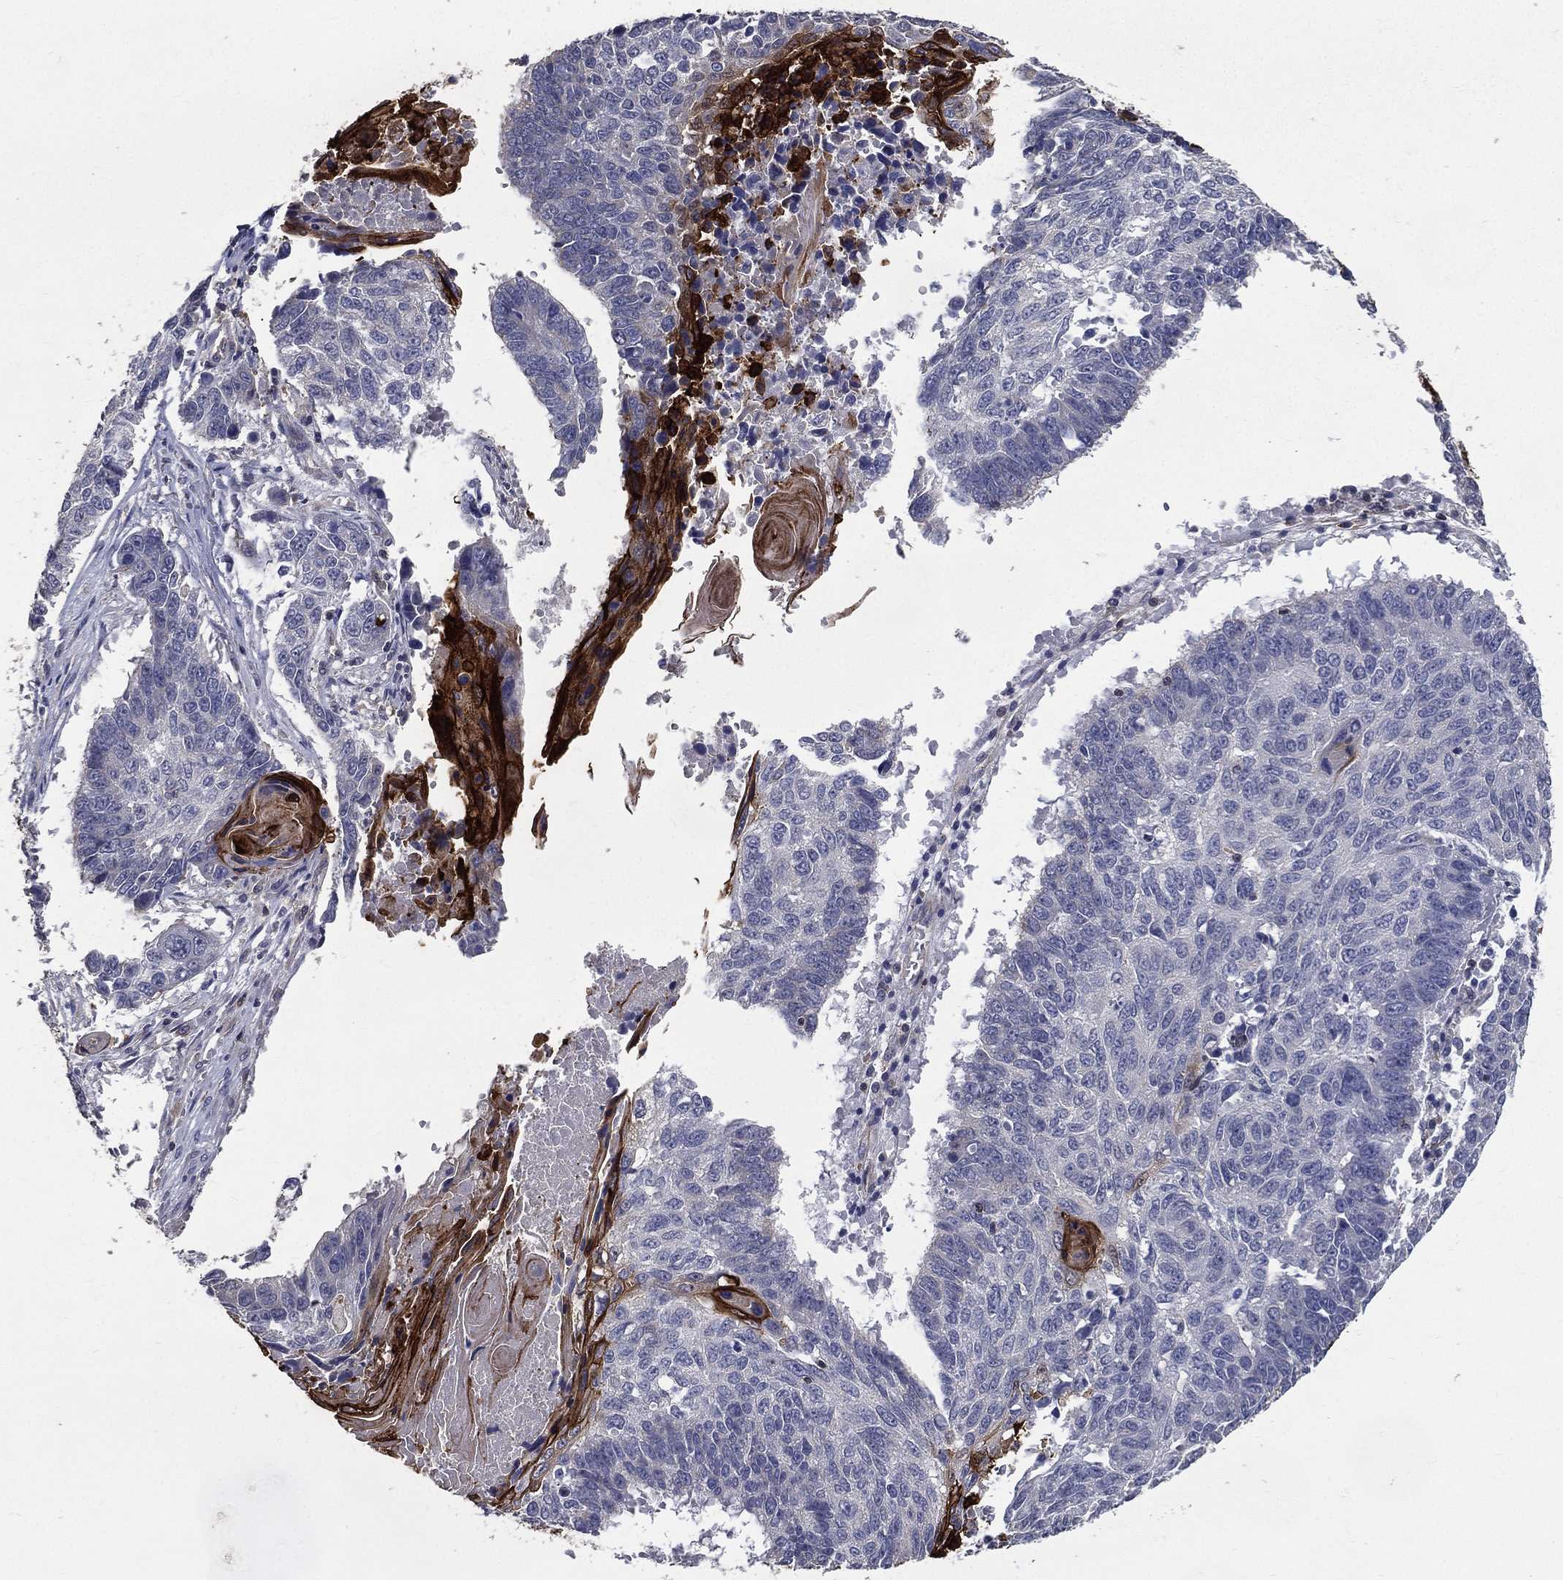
{"staining": {"intensity": "negative", "quantity": "none", "location": "none"}, "tissue": "lung cancer", "cell_type": "Tumor cells", "image_type": "cancer", "snomed": [{"axis": "morphology", "description": "Squamous cell carcinoma, NOS"}, {"axis": "topography", "description": "Lung"}], "caption": "Immunohistochemical staining of lung cancer exhibits no significant positivity in tumor cells.", "gene": "SERPINB2", "patient": {"sex": "male", "age": 73}}